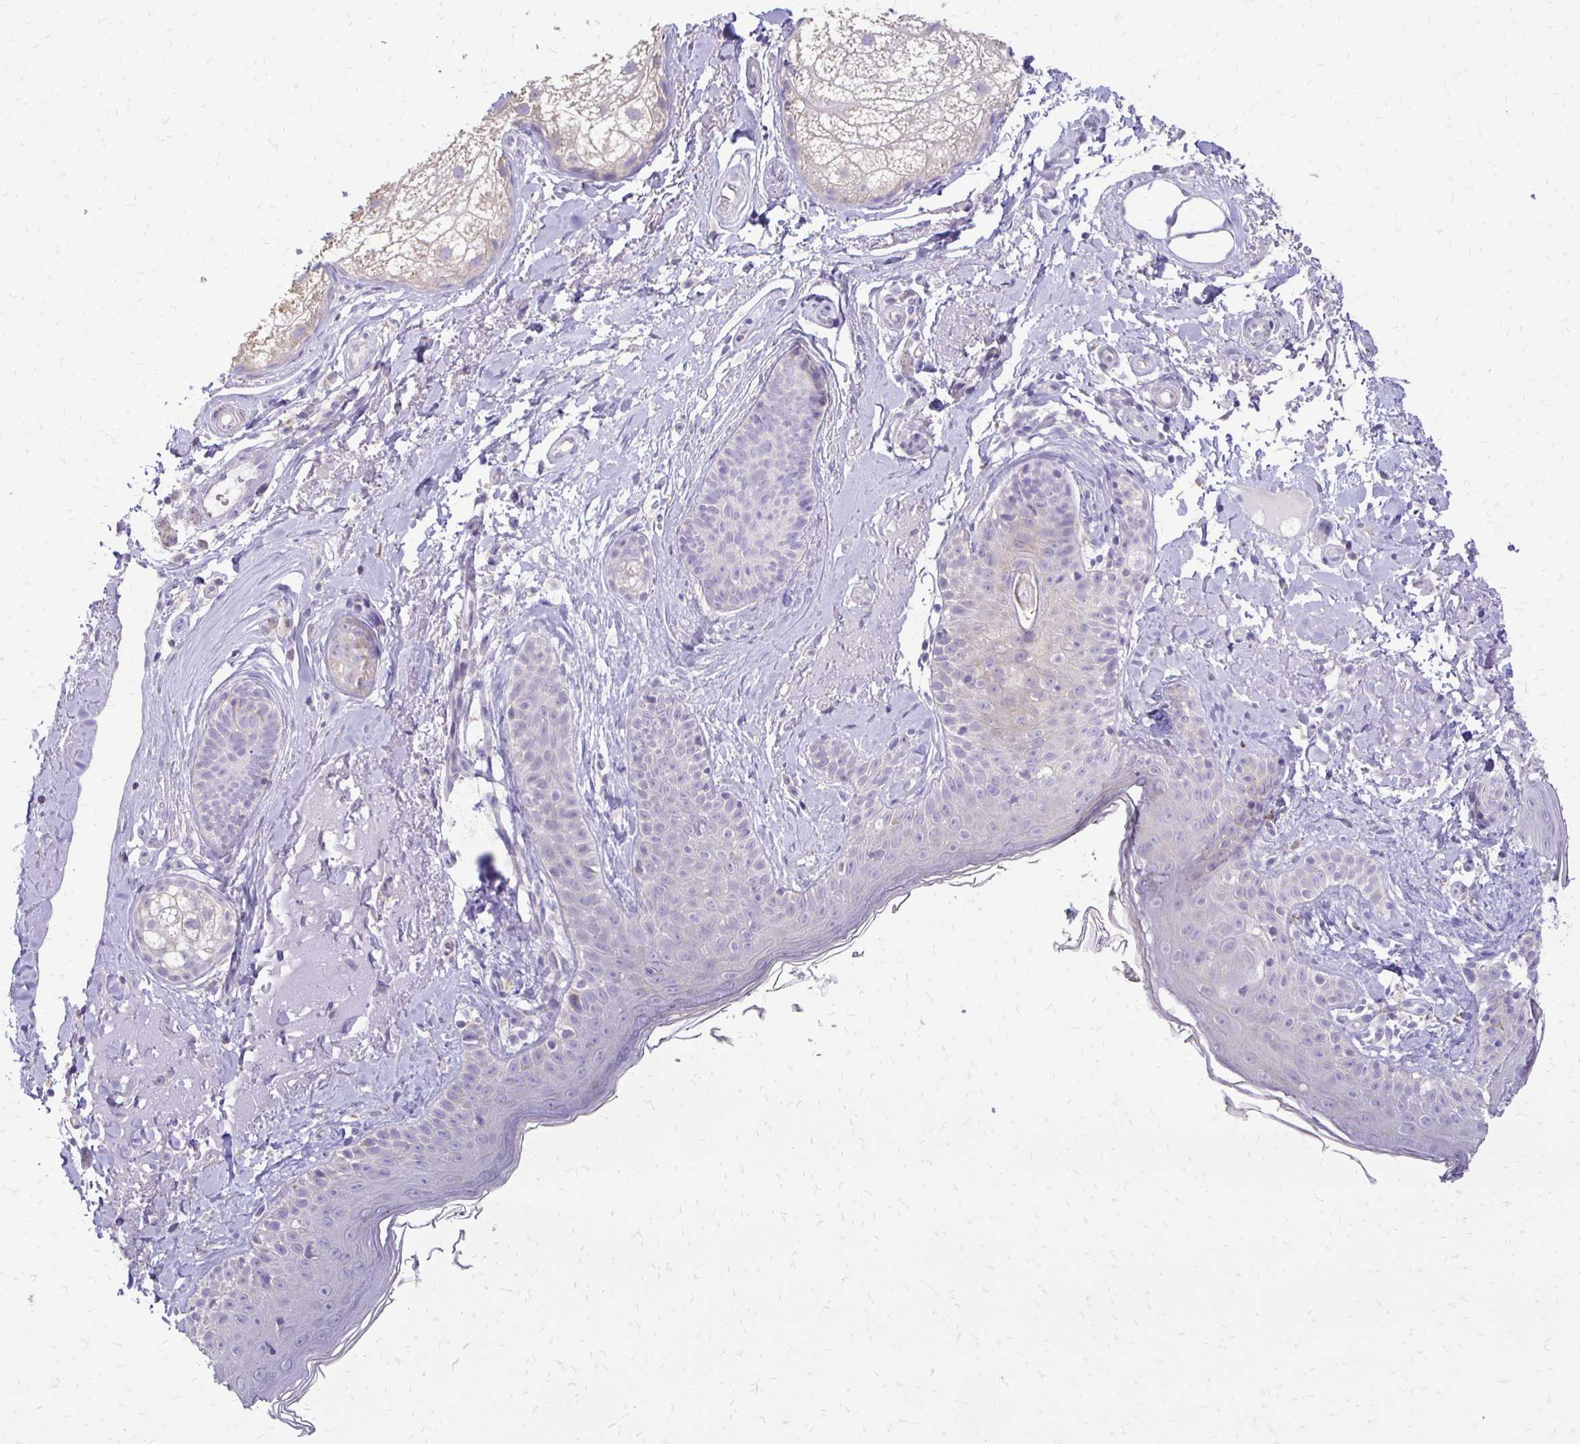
{"staining": {"intensity": "negative", "quantity": "none", "location": "none"}, "tissue": "skin", "cell_type": "Fibroblasts", "image_type": "normal", "snomed": [{"axis": "morphology", "description": "Normal tissue, NOS"}, {"axis": "topography", "description": "Skin"}], "caption": "An IHC image of normal skin is shown. There is no staining in fibroblasts of skin.", "gene": "ALPG", "patient": {"sex": "male", "age": 73}}